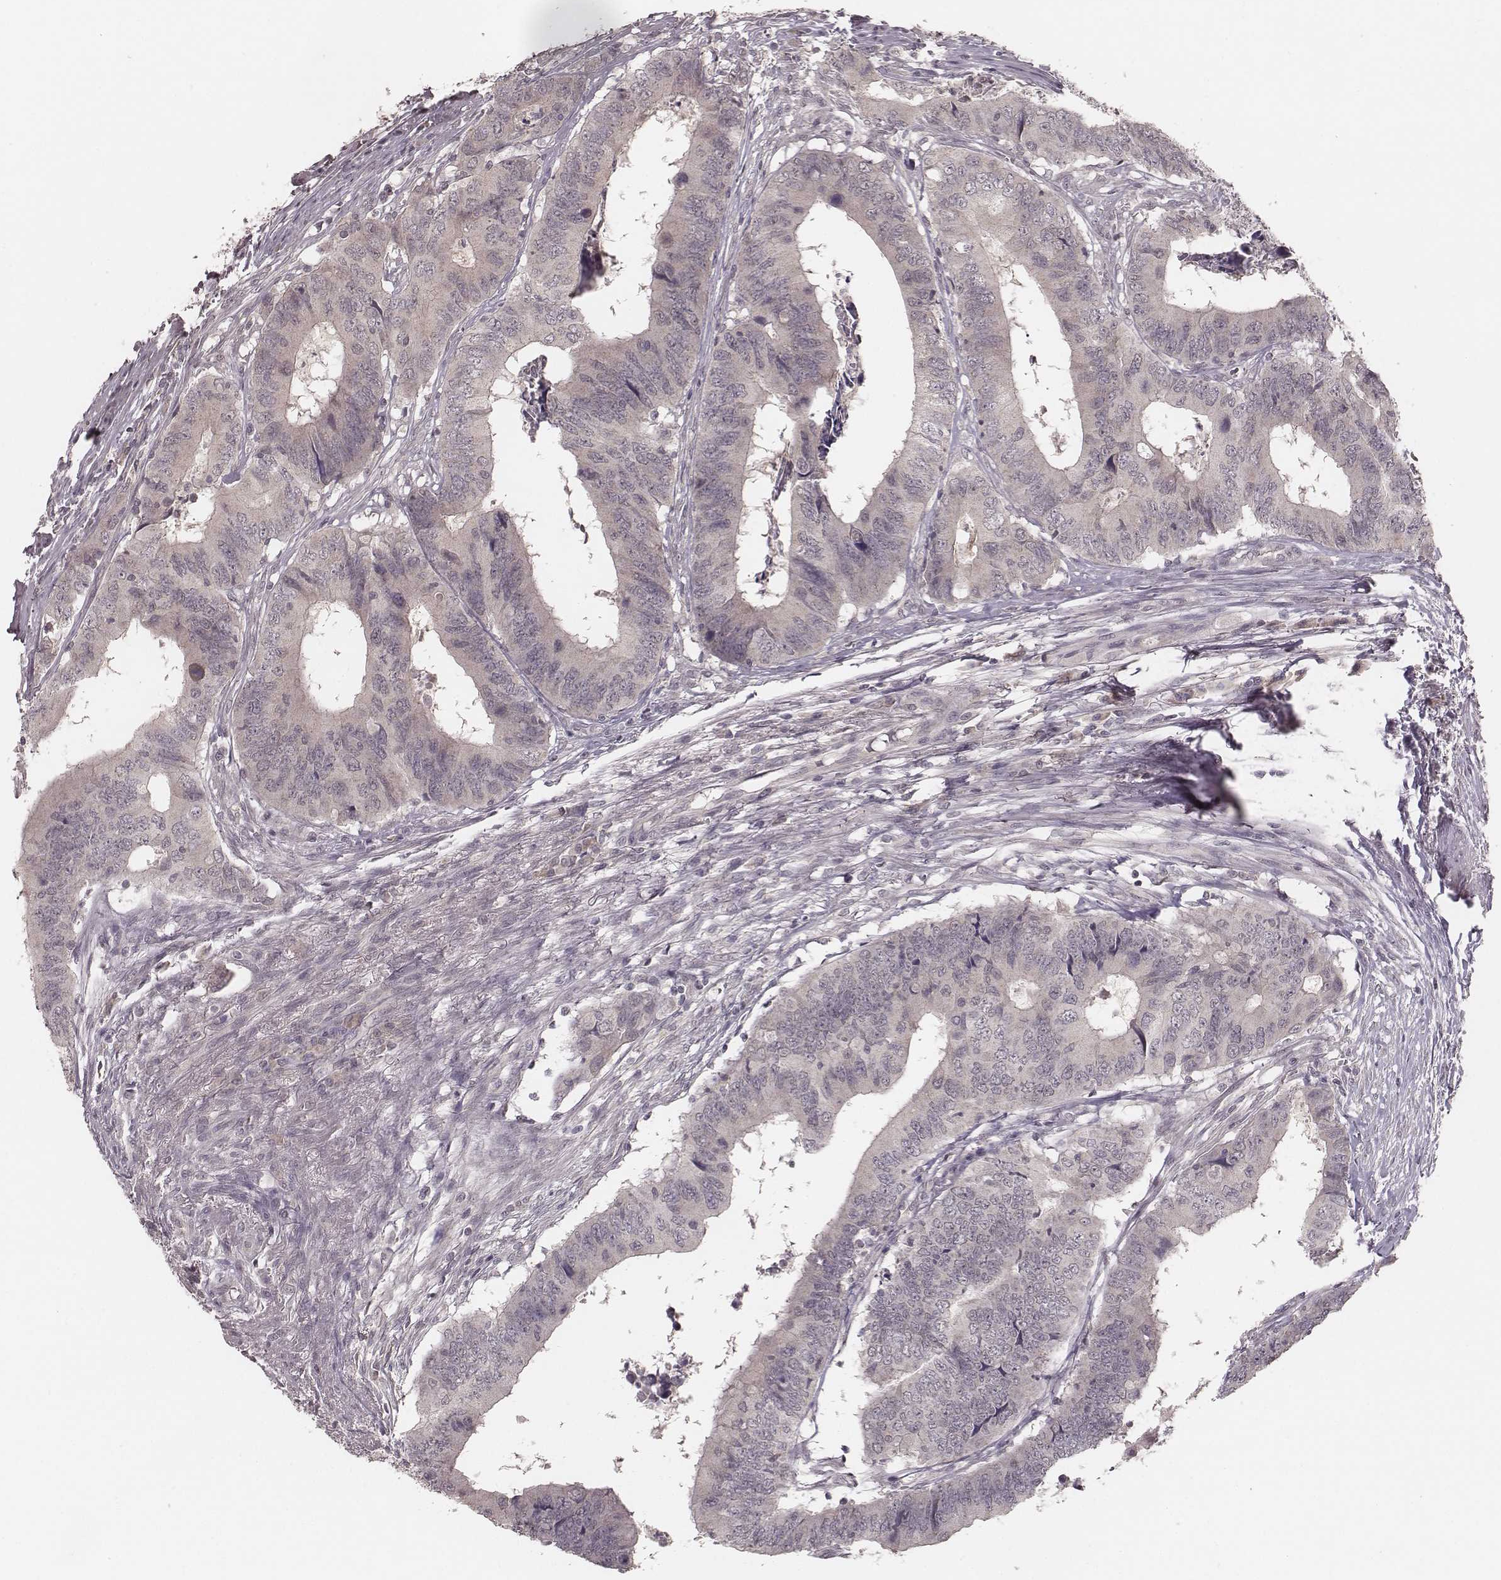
{"staining": {"intensity": "negative", "quantity": "none", "location": "none"}, "tissue": "colorectal cancer", "cell_type": "Tumor cells", "image_type": "cancer", "snomed": [{"axis": "morphology", "description": "Adenocarcinoma, NOS"}, {"axis": "topography", "description": "Colon"}], "caption": "The histopathology image reveals no significant staining in tumor cells of colorectal cancer (adenocarcinoma). (DAB (3,3'-diaminobenzidine) immunohistochemistry (IHC) visualized using brightfield microscopy, high magnification).", "gene": "LY6K", "patient": {"sex": "male", "age": 53}}